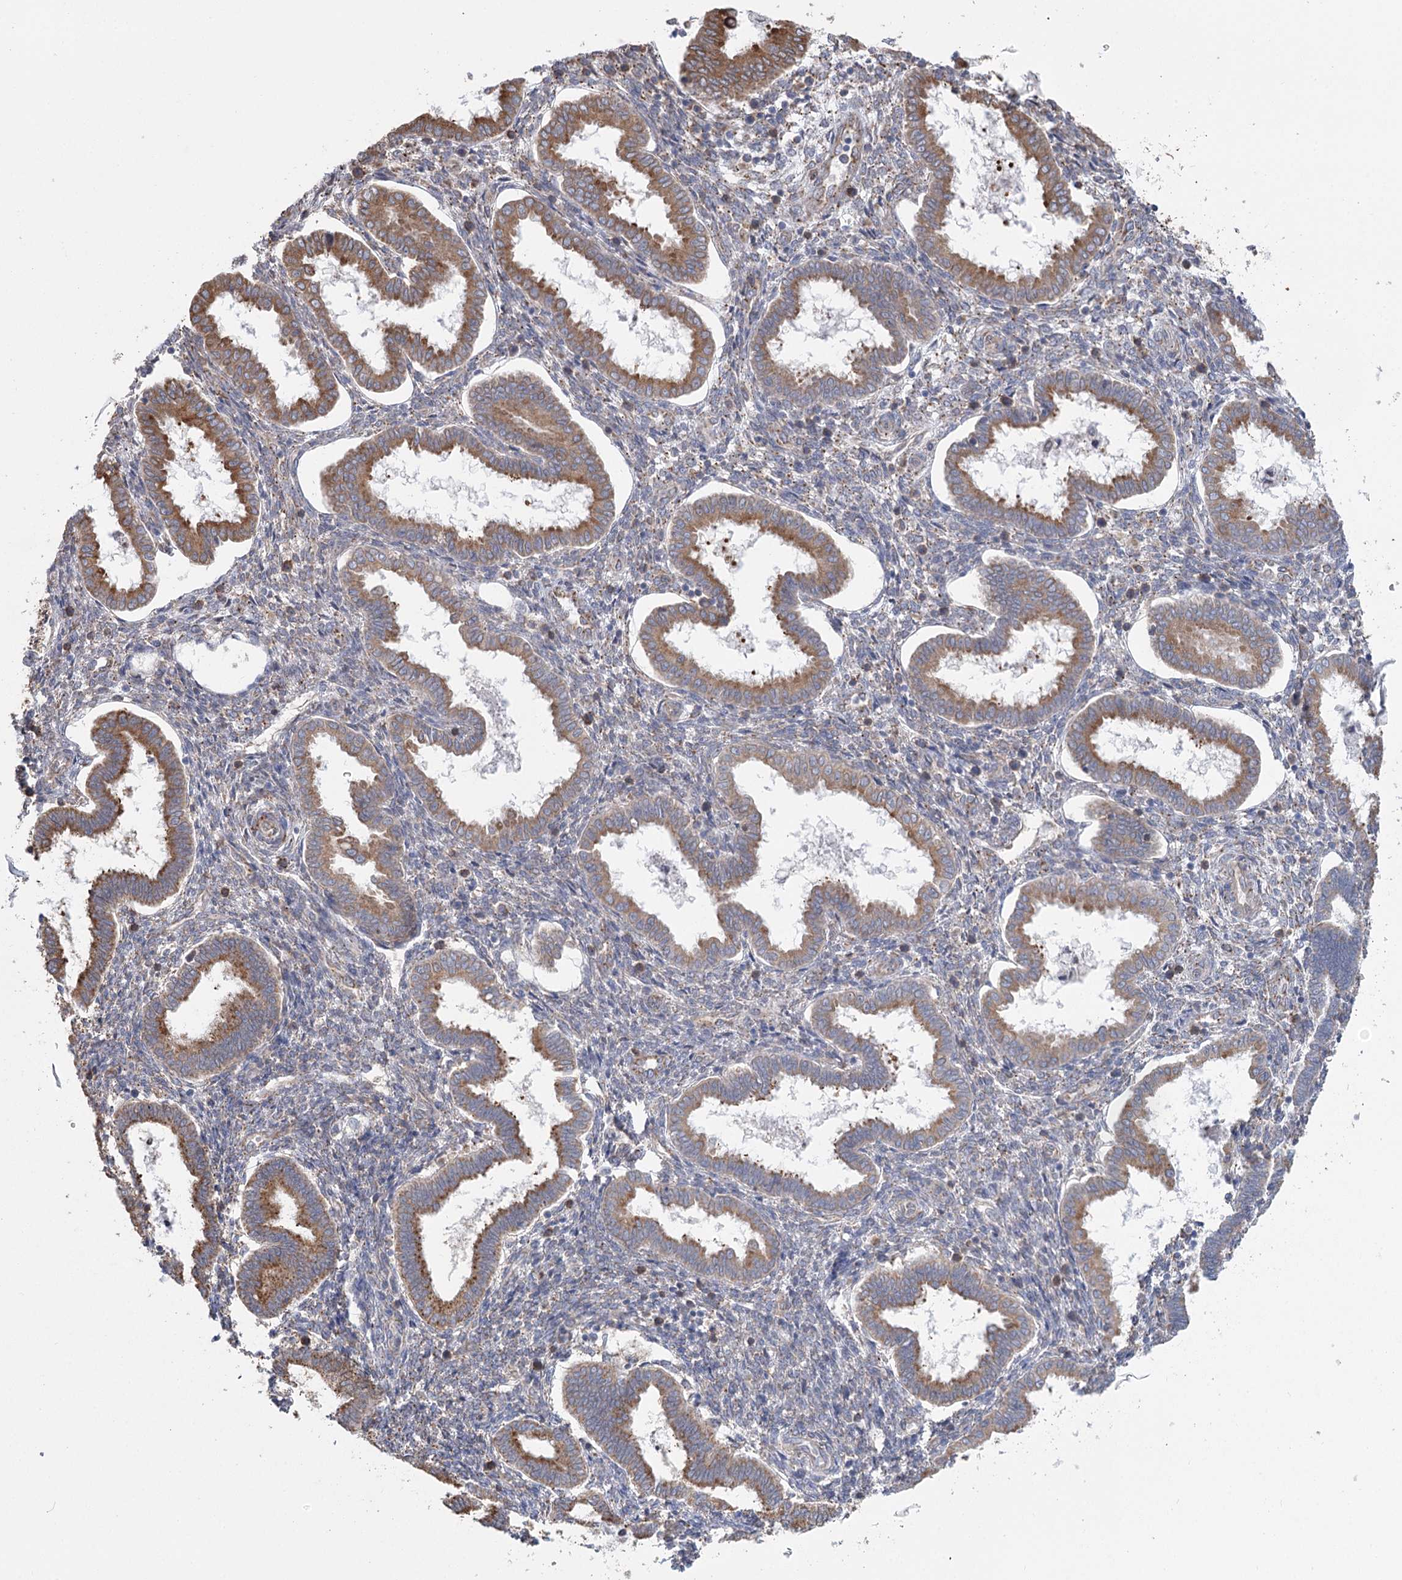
{"staining": {"intensity": "negative", "quantity": "none", "location": "none"}, "tissue": "endometrium", "cell_type": "Cells in endometrial stroma", "image_type": "normal", "snomed": [{"axis": "morphology", "description": "Normal tissue, NOS"}, {"axis": "topography", "description": "Endometrium"}], "caption": "Cells in endometrial stroma show no significant protein expression in normal endometrium.", "gene": "METTL24", "patient": {"sex": "female", "age": 24}}